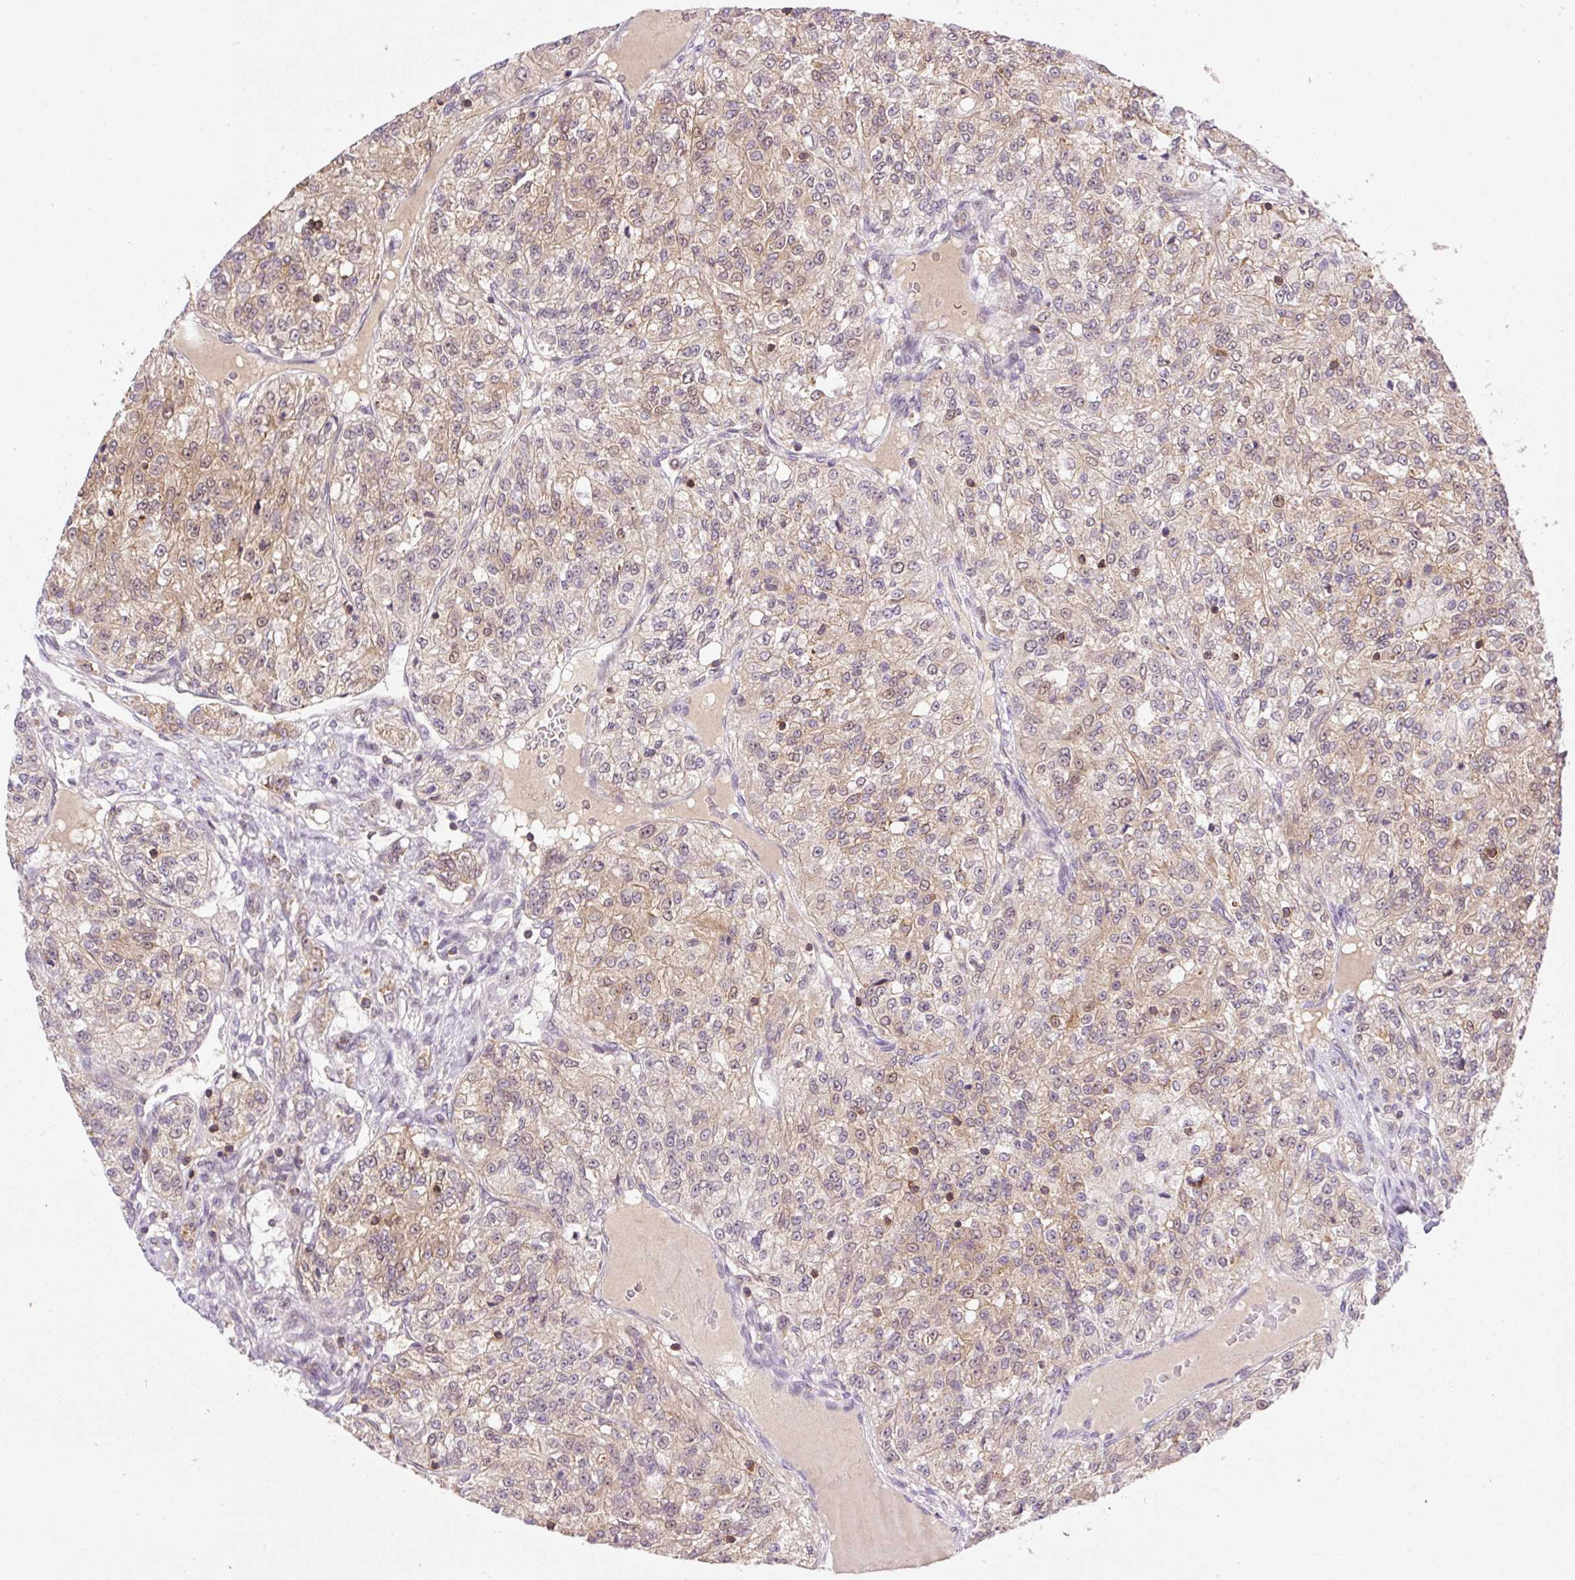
{"staining": {"intensity": "weak", "quantity": ">75%", "location": "cytoplasmic/membranous,nuclear"}, "tissue": "renal cancer", "cell_type": "Tumor cells", "image_type": "cancer", "snomed": [{"axis": "morphology", "description": "Adenocarcinoma, NOS"}, {"axis": "topography", "description": "Kidney"}], "caption": "This image demonstrates IHC staining of renal cancer (adenocarcinoma), with low weak cytoplasmic/membranous and nuclear staining in approximately >75% of tumor cells.", "gene": "CARD11", "patient": {"sex": "female", "age": 63}}